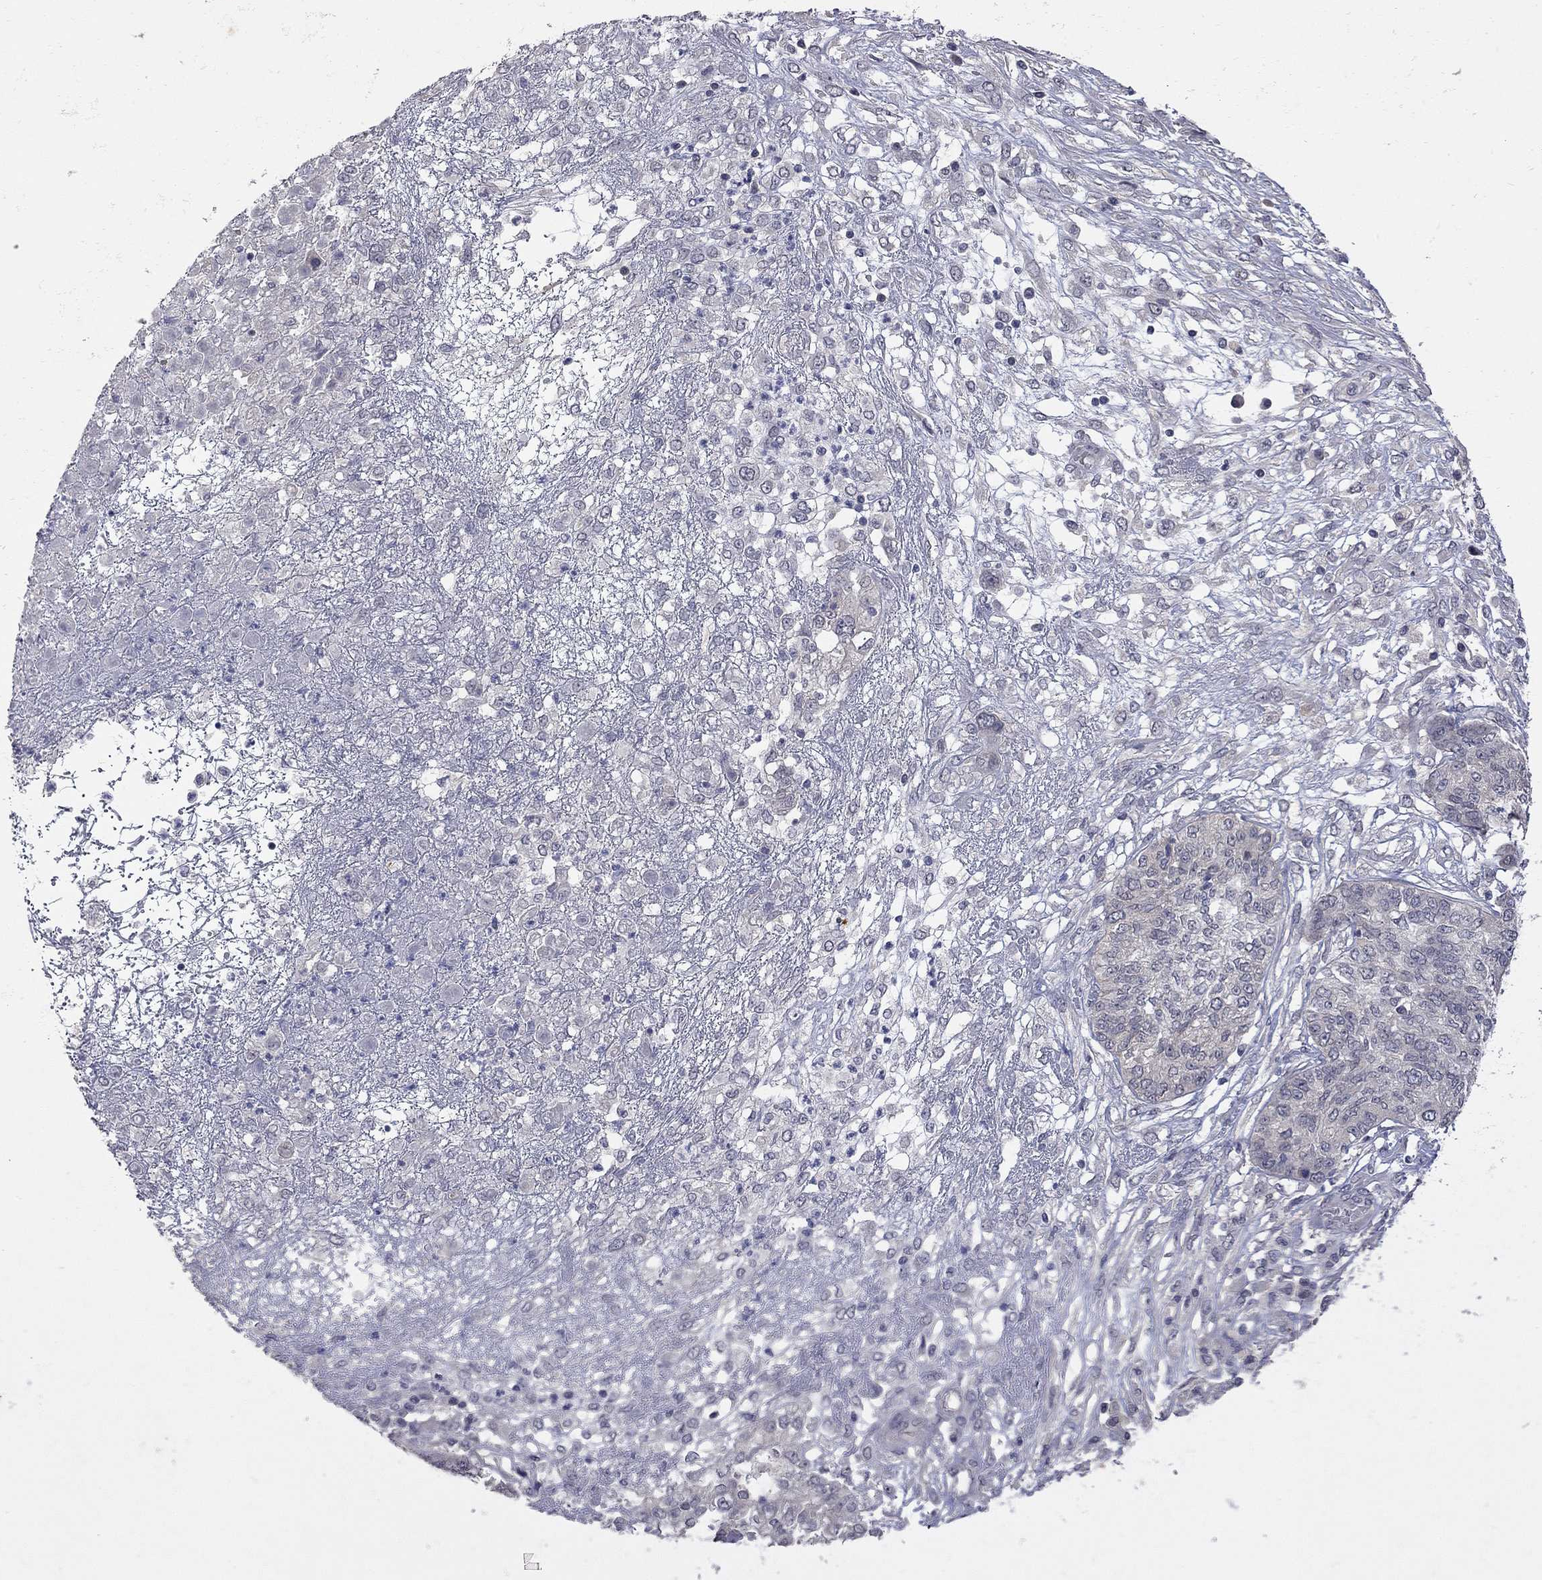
{"staining": {"intensity": "negative", "quantity": "none", "location": "none"}, "tissue": "ovarian cancer", "cell_type": "Tumor cells", "image_type": "cancer", "snomed": [{"axis": "morphology", "description": "Cystadenocarcinoma, serous, NOS"}, {"axis": "topography", "description": "Ovary"}], "caption": "Protein analysis of ovarian serous cystadenocarcinoma displays no significant staining in tumor cells.", "gene": "FABP12", "patient": {"sex": "female", "age": 67}}